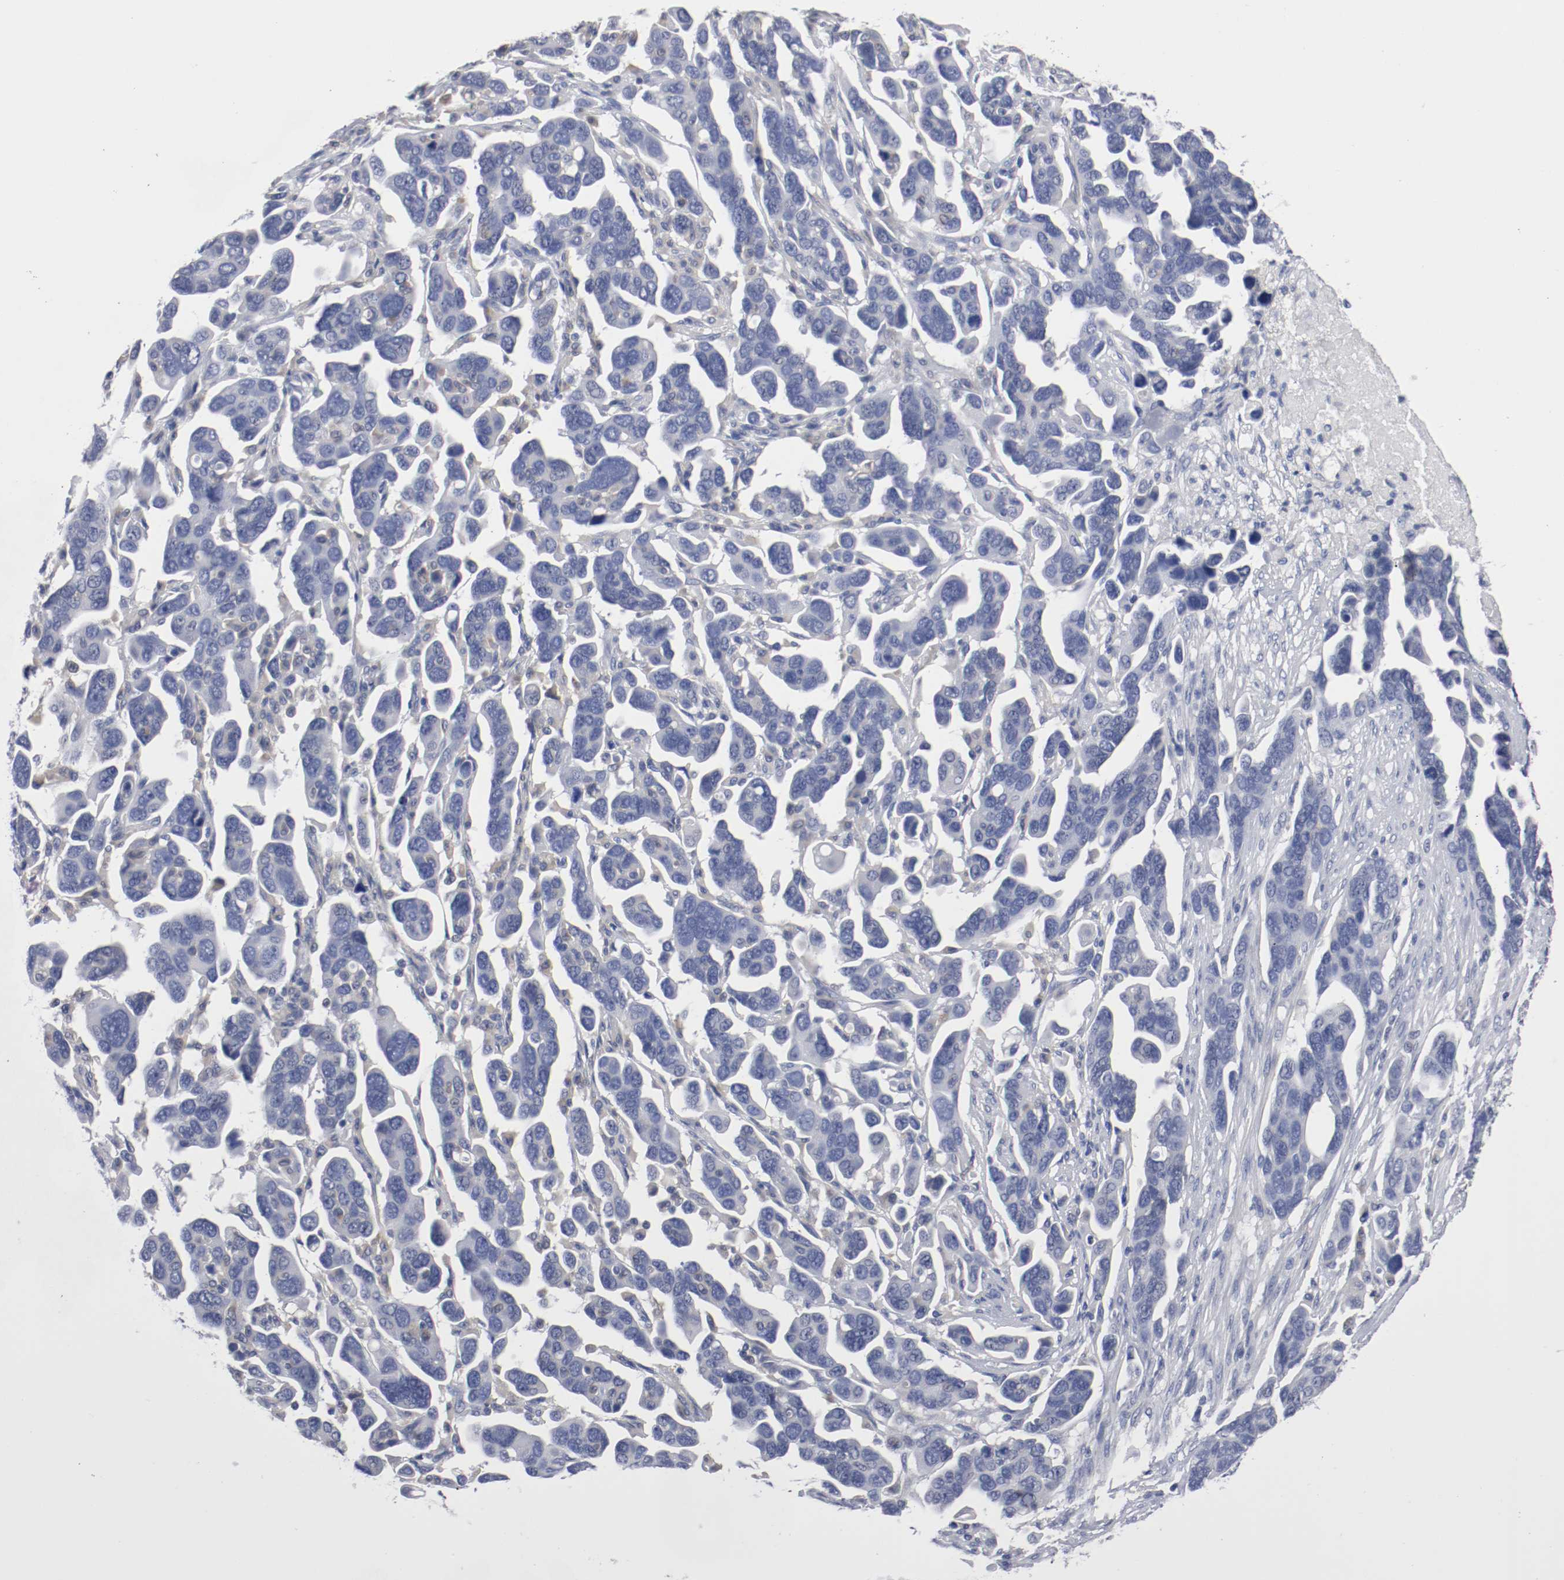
{"staining": {"intensity": "negative", "quantity": "none", "location": "none"}, "tissue": "ovarian cancer", "cell_type": "Tumor cells", "image_type": "cancer", "snomed": [{"axis": "morphology", "description": "Cystadenocarcinoma, serous, NOS"}, {"axis": "topography", "description": "Ovary"}], "caption": "Tumor cells show no significant protein positivity in ovarian serous cystadenocarcinoma.", "gene": "FGFBP1", "patient": {"sex": "female", "age": 54}}